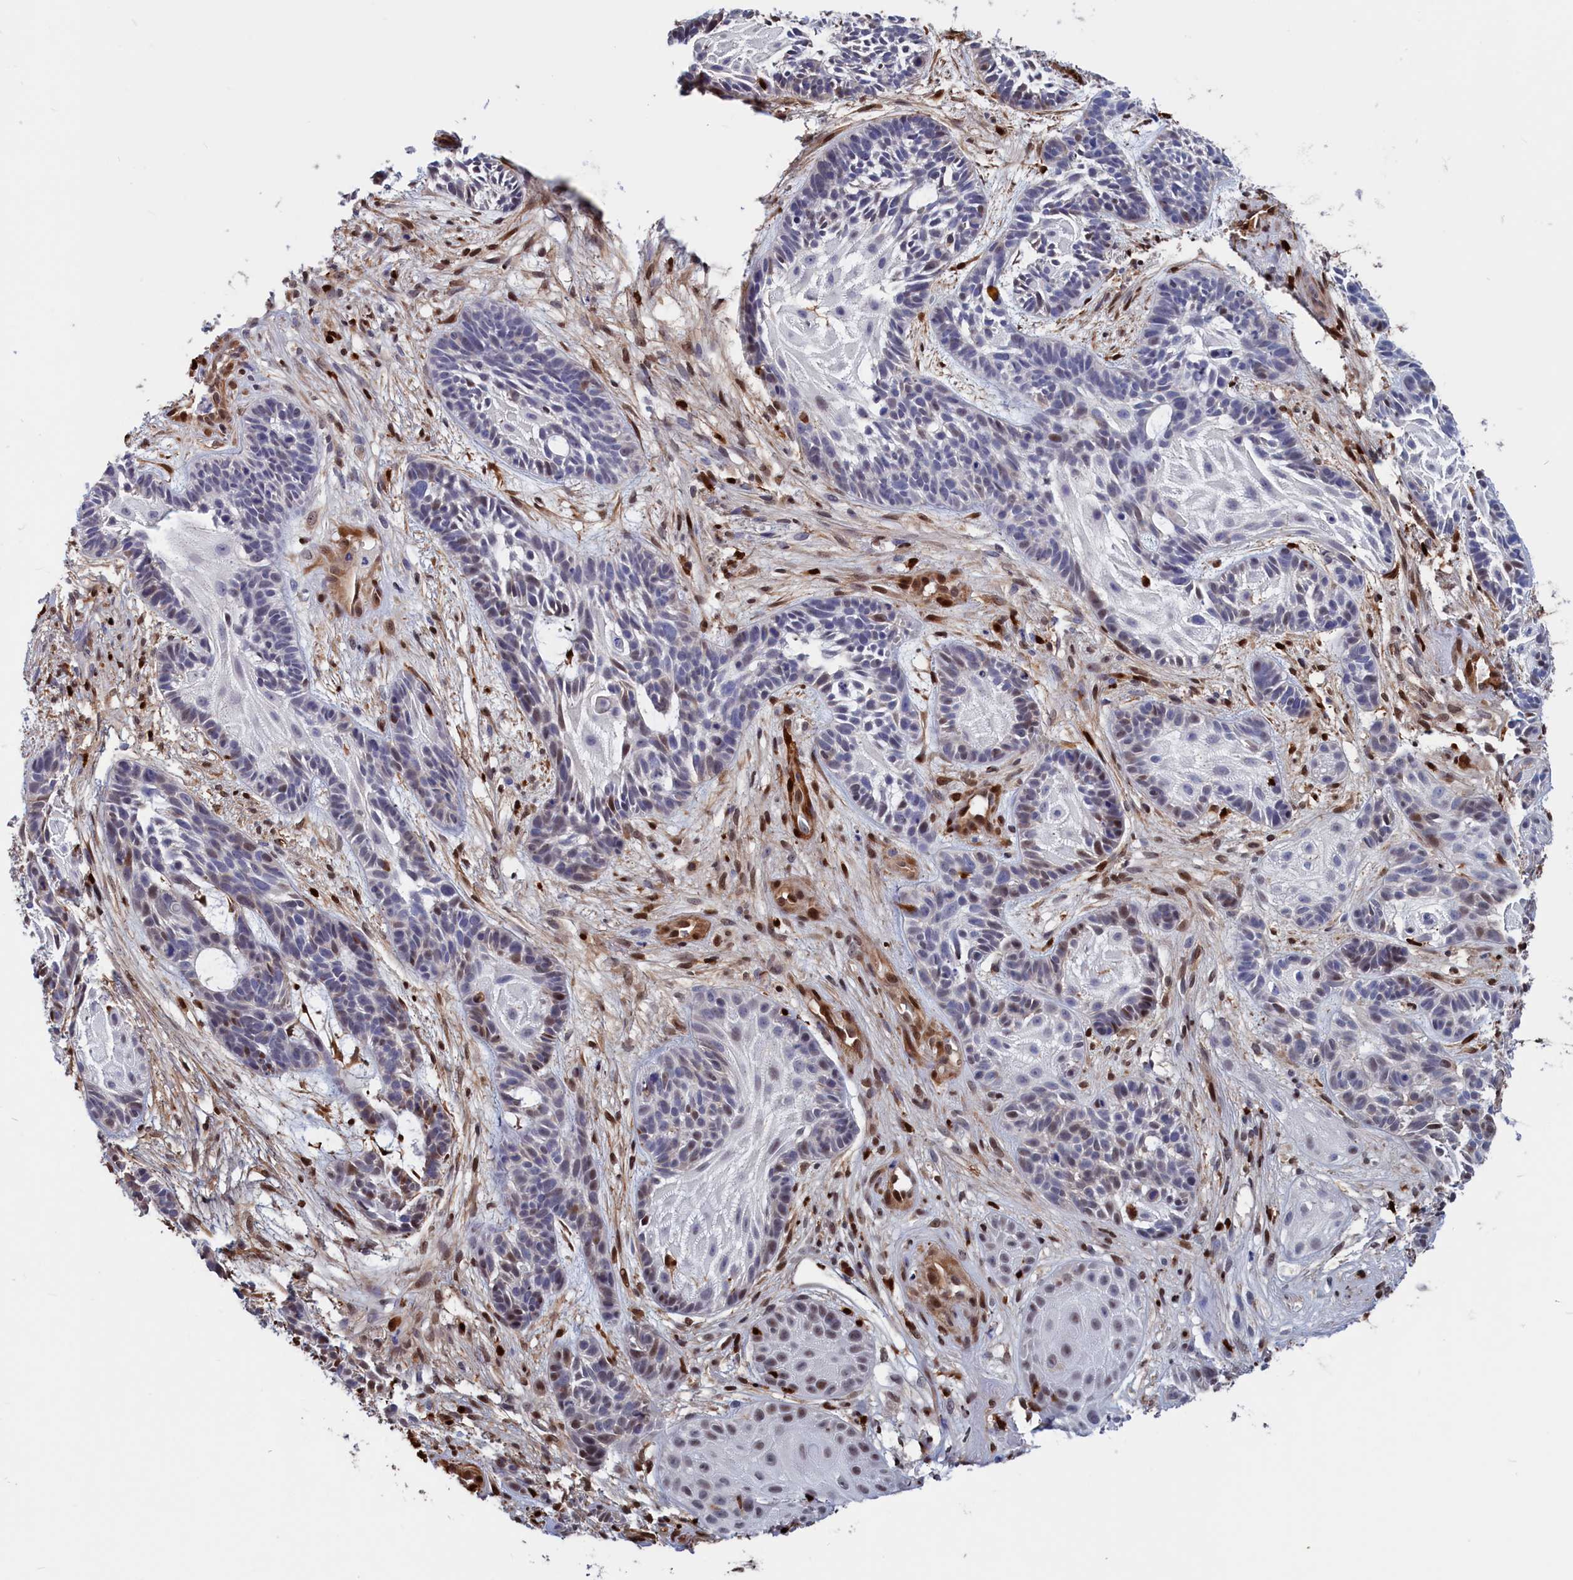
{"staining": {"intensity": "weak", "quantity": "<25%", "location": "nuclear"}, "tissue": "skin cancer", "cell_type": "Tumor cells", "image_type": "cancer", "snomed": [{"axis": "morphology", "description": "Basal cell carcinoma"}, {"axis": "topography", "description": "Skin"}], "caption": "The immunohistochemistry histopathology image has no significant positivity in tumor cells of skin basal cell carcinoma tissue. Brightfield microscopy of immunohistochemistry stained with DAB (3,3'-diaminobenzidine) (brown) and hematoxylin (blue), captured at high magnification.", "gene": "CRIP1", "patient": {"sex": "male", "age": 89}}